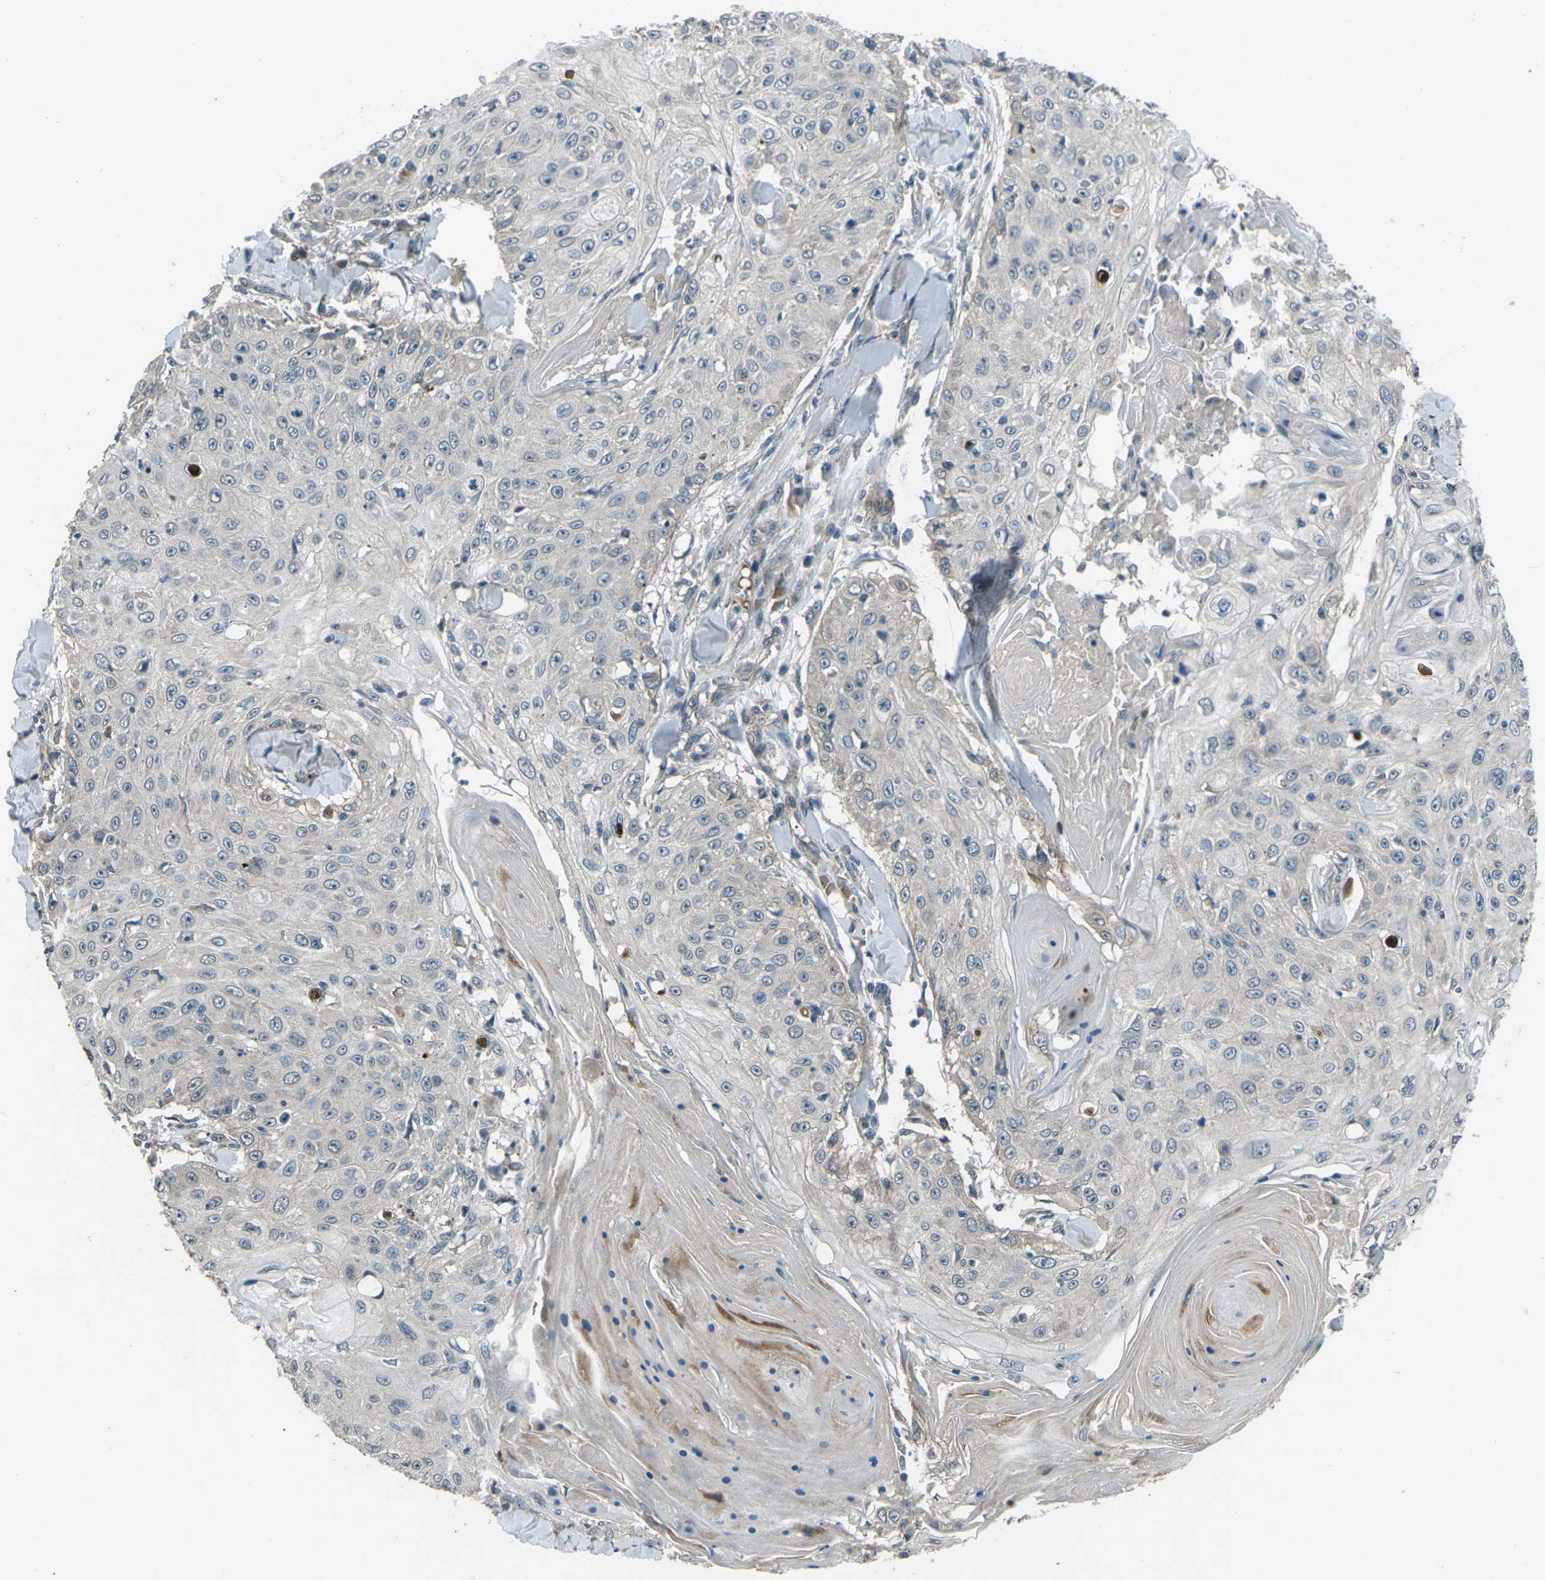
{"staining": {"intensity": "weak", "quantity": "<25%", "location": "cytoplasmic/membranous"}, "tissue": "skin cancer", "cell_type": "Tumor cells", "image_type": "cancer", "snomed": [{"axis": "morphology", "description": "Squamous cell carcinoma, NOS"}, {"axis": "topography", "description": "Skin"}], "caption": "DAB immunohistochemical staining of human squamous cell carcinoma (skin) shows no significant positivity in tumor cells.", "gene": "AFAP1", "patient": {"sex": "male", "age": 86}}